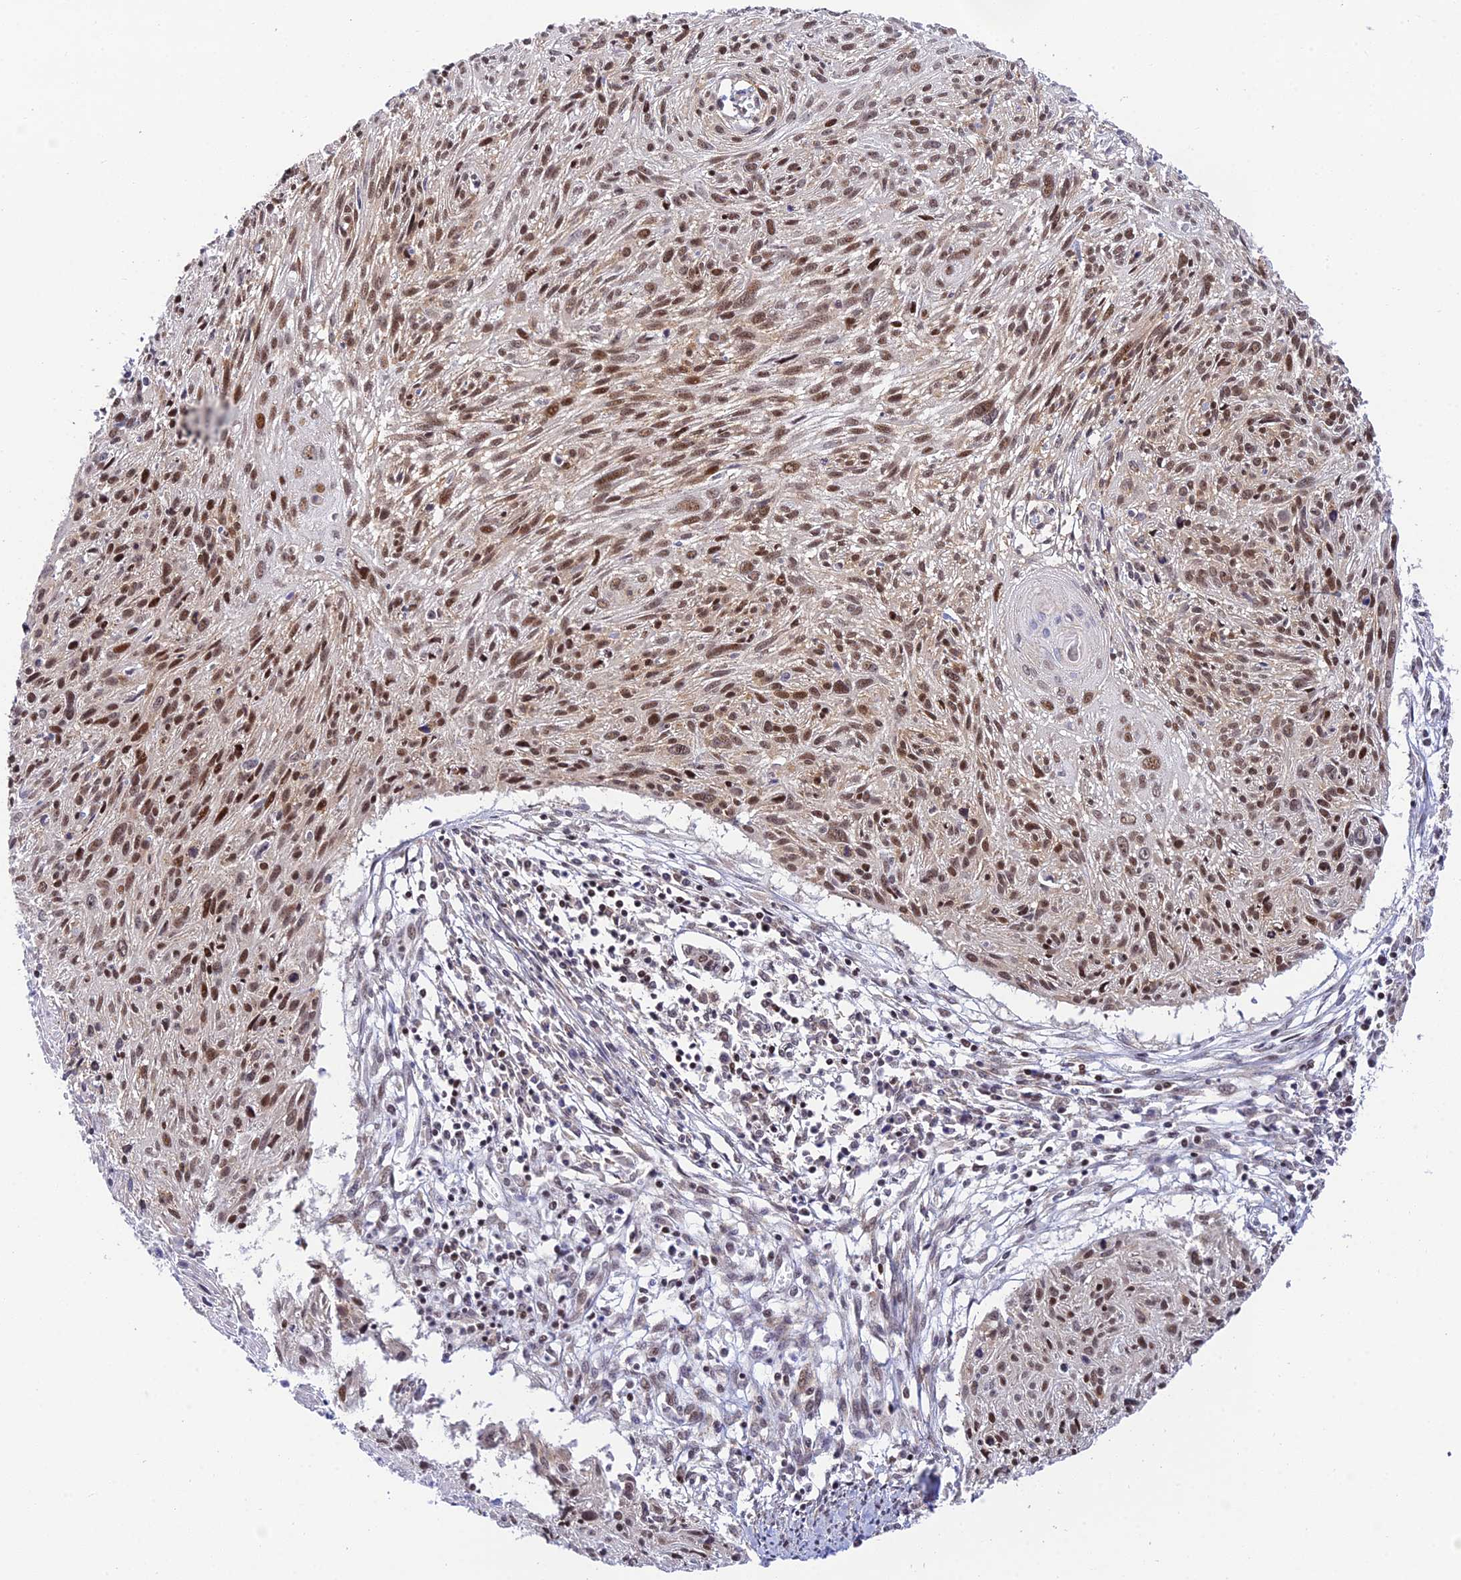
{"staining": {"intensity": "moderate", "quantity": ">75%", "location": "nuclear"}, "tissue": "cervical cancer", "cell_type": "Tumor cells", "image_type": "cancer", "snomed": [{"axis": "morphology", "description": "Squamous cell carcinoma, NOS"}, {"axis": "topography", "description": "Cervix"}], "caption": "DAB immunohistochemical staining of cervical squamous cell carcinoma reveals moderate nuclear protein positivity in about >75% of tumor cells.", "gene": "USP22", "patient": {"sex": "female", "age": 51}}